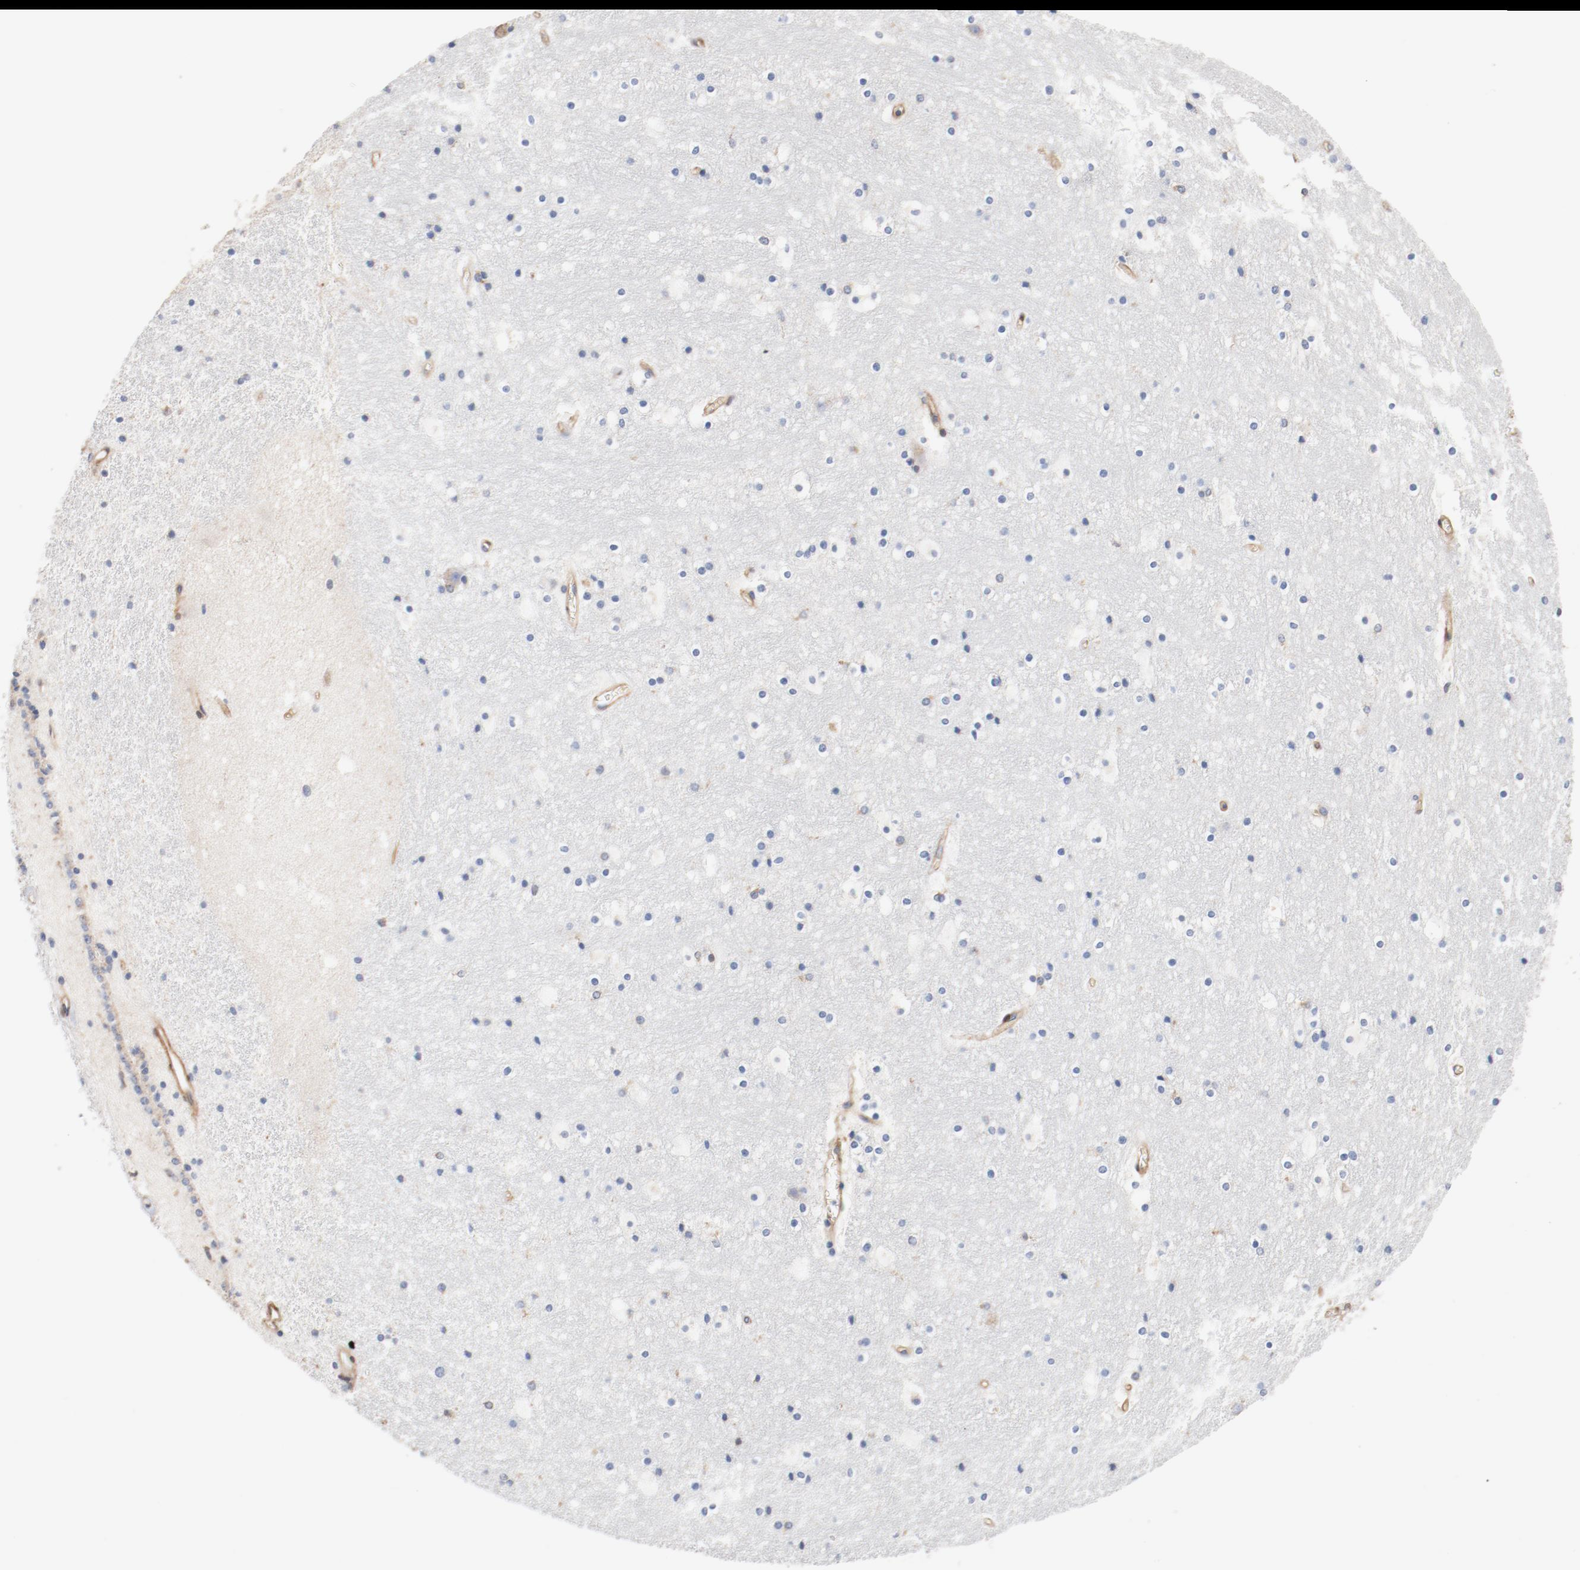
{"staining": {"intensity": "negative", "quantity": "none", "location": "none"}, "tissue": "hippocampus", "cell_type": "Glial cells", "image_type": "normal", "snomed": [{"axis": "morphology", "description": "Normal tissue, NOS"}, {"axis": "topography", "description": "Hippocampus"}], "caption": "Glial cells are negative for protein expression in benign human hippocampus.", "gene": "ILK", "patient": {"sex": "male", "age": 45}}